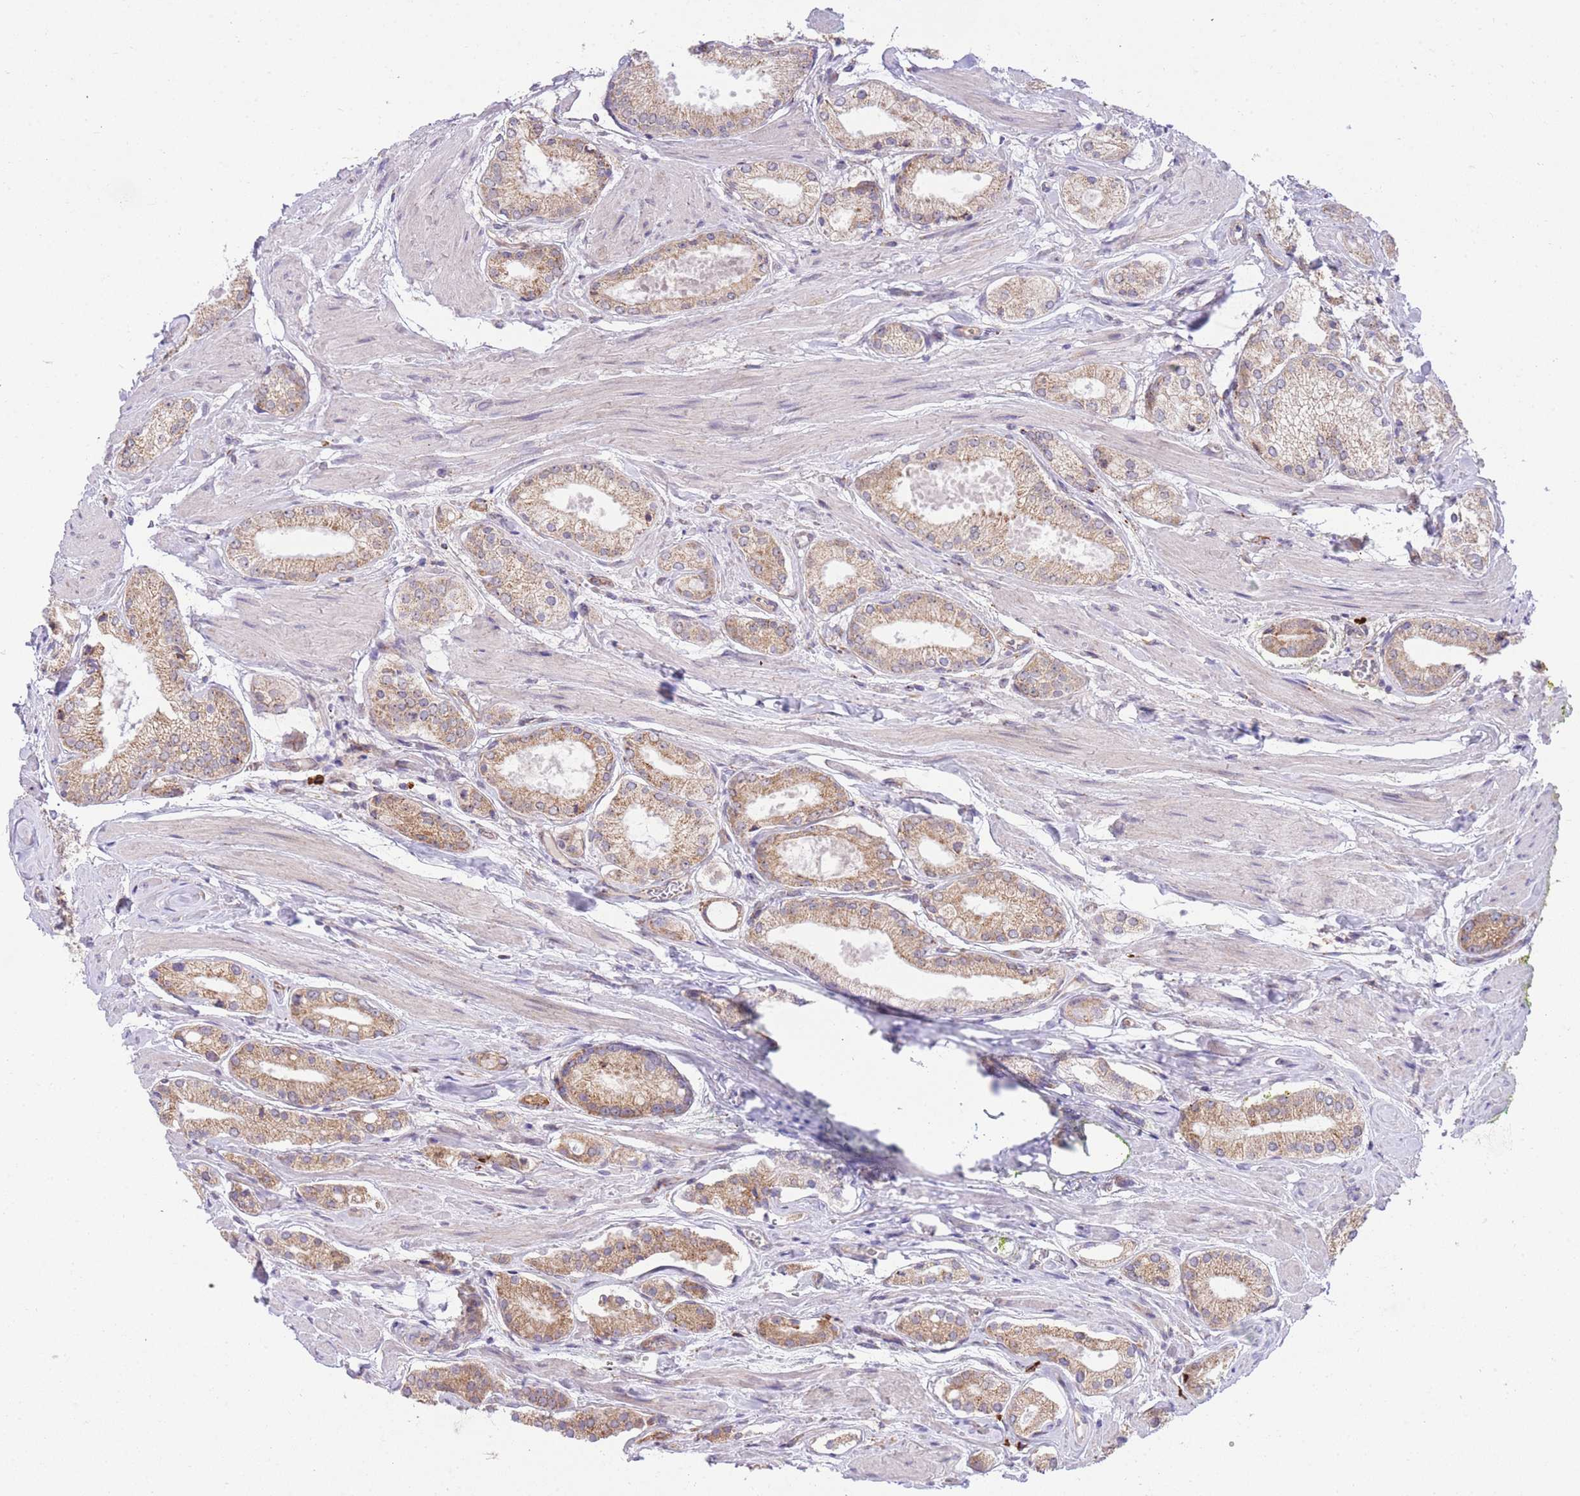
{"staining": {"intensity": "moderate", "quantity": ">75%", "location": "cytoplasmic/membranous"}, "tissue": "prostate cancer", "cell_type": "Tumor cells", "image_type": "cancer", "snomed": [{"axis": "morphology", "description": "Adenocarcinoma, High grade"}, {"axis": "topography", "description": "Prostate and seminal vesicle, NOS"}], "caption": "Protein expression analysis of human adenocarcinoma (high-grade) (prostate) reveals moderate cytoplasmic/membranous positivity in approximately >75% of tumor cells.", "gene": "EXOSC8", "patient": {"sex": "male", "age": 64}}